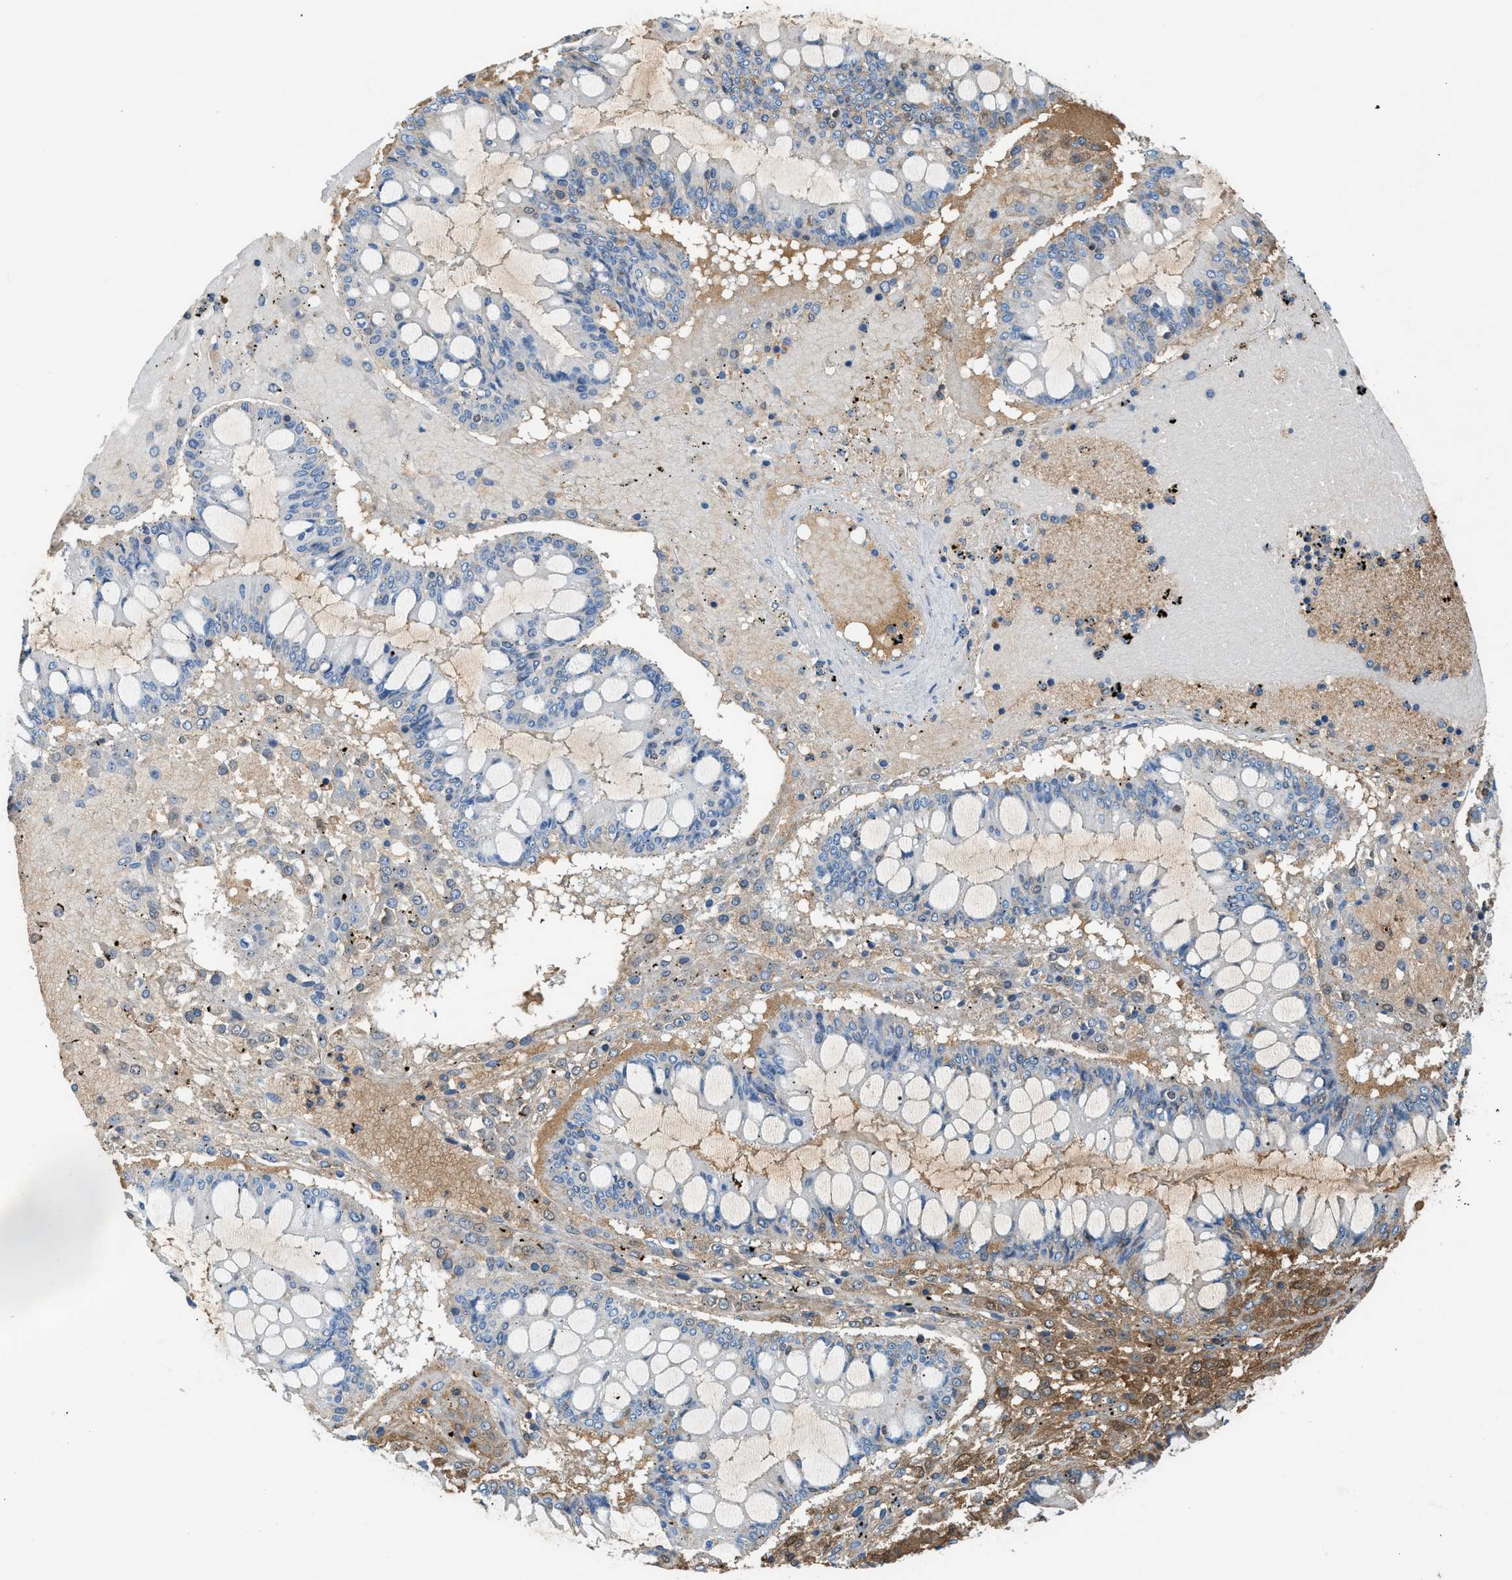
{"staining": {"intensity": "negative", "quantity": "none", "location": "none"}, "tissue": "ovarian cancer", "cell_type": "Tumor cells", "image_type": "cancer", "snomed": [{"axis": "morphology", "description": "Cystadenocarcinoma, mucinous, NOS"}, {"axis": "topography", "description": "Ovary"}], "caption": "IHC of human mucinous cystadenocarcinoma (ovarian) demonstrates no expression in tumor cells.", "gene": "CFI", "patient": {"sex": "female", "age": 73}}